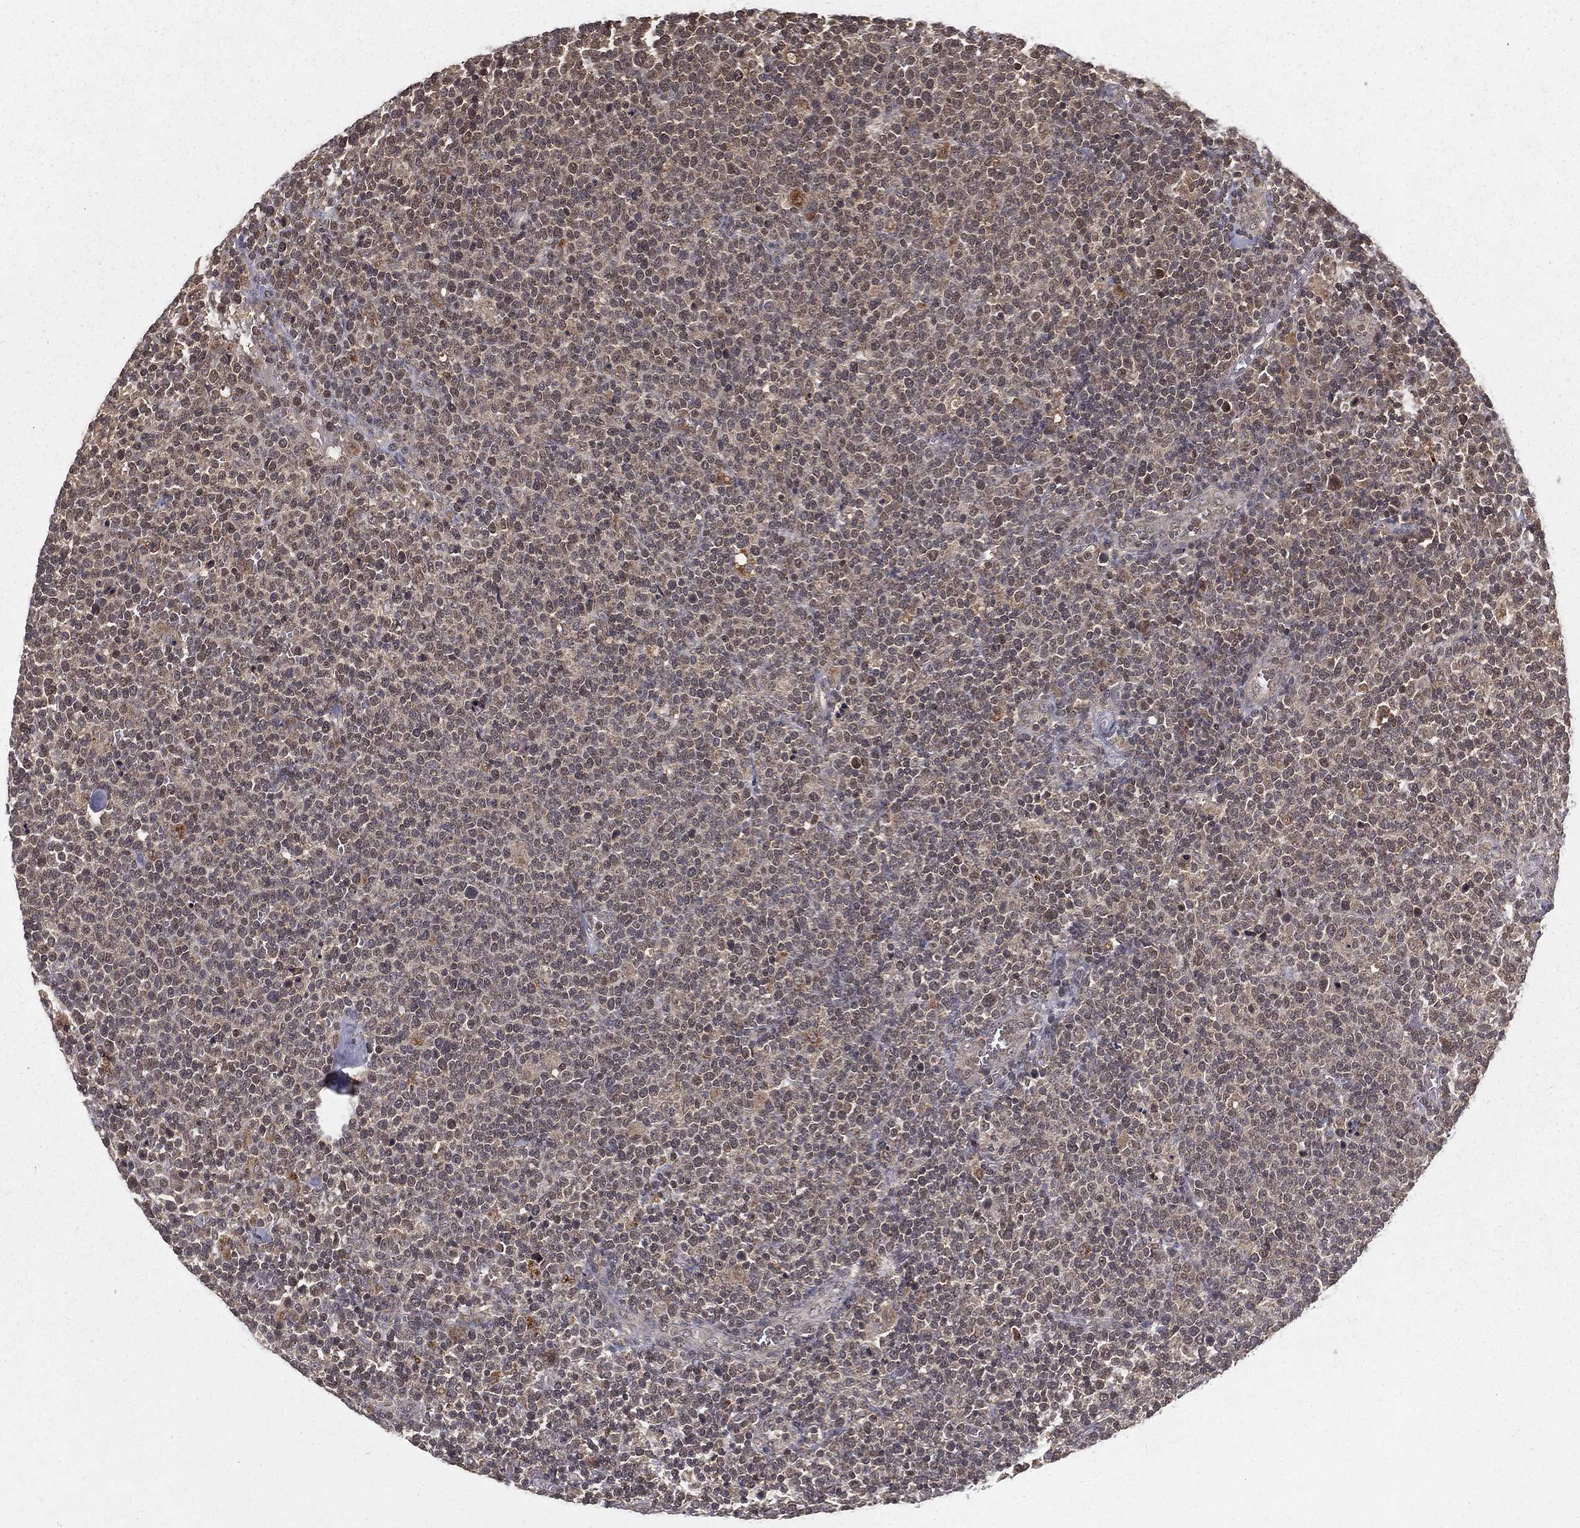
{"staining": {"intensity": "negative", "quantity": "none", "location": "none"}, "tissue": "lymphoma", "cell_type": "Tumor cells", "image_type": "cancer", "snomed": [{"axis": "morphology", "description": "Malignant lymphoma, non-Hodgkin's type, High grade"}, {"axis": "topography", "description": "Lymph node"}], "caption": "Immunohistochemistry micrograph of malignant lymphoma, non-Hodgkin's type (high-grade) stained for a protein (brown), which exhibits no expression in tumor cells. The staining was performed using DAB to visualize the protein expression in brown, while the nuclei were stained in blue with hematoxylin (Magnification: 20x).", "gene": "ZDHHC15", "patient": {"sex": "male", "age": 61}}